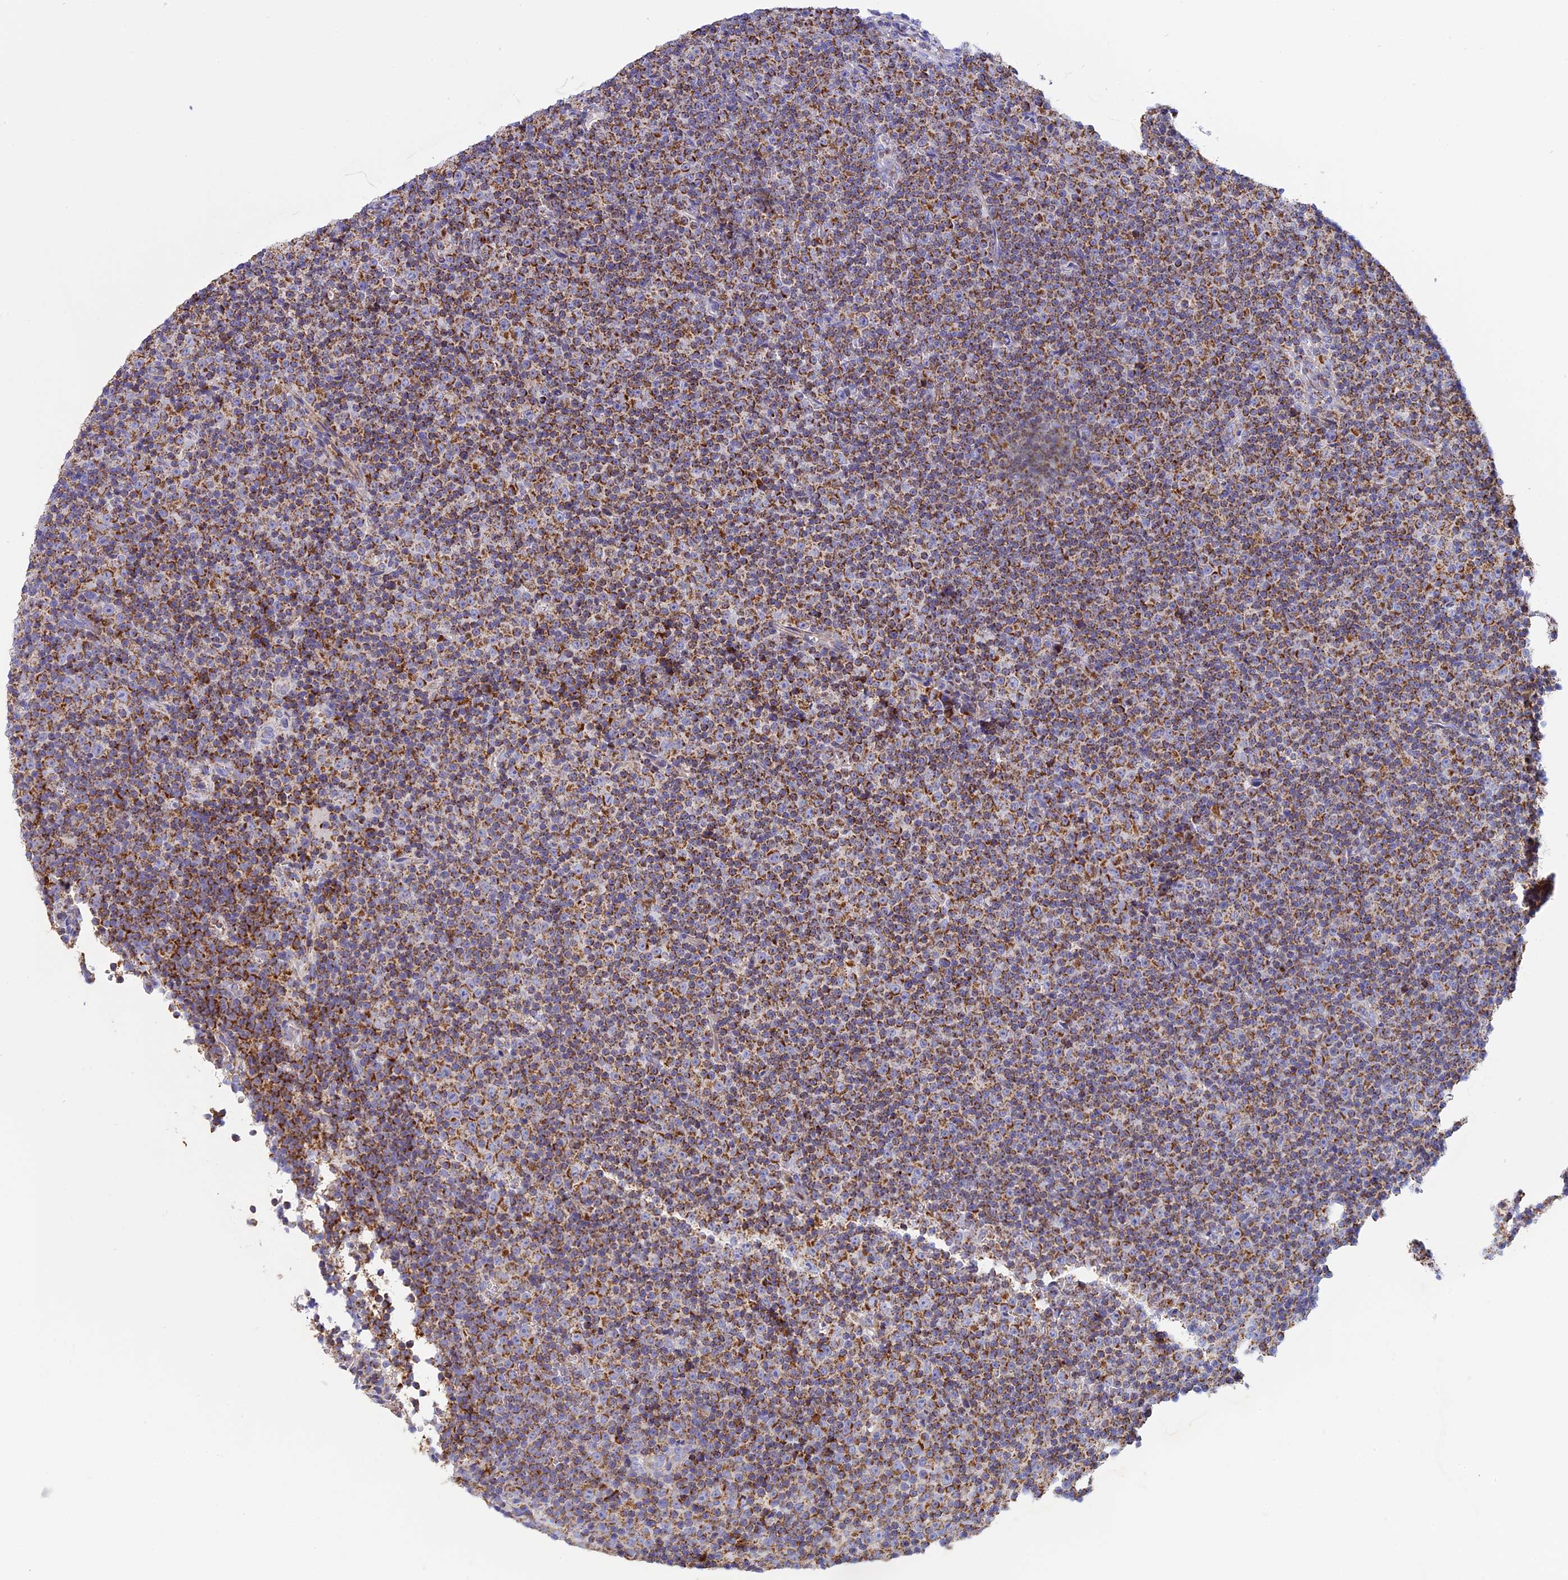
{"staining": {"intensity": "moderate", "quantity": ">75%", "location": "cytoplasmic/membranous"}, "tissue": "lymphoma", "cell_type": "Tumor cells", "image_type": "cancer", "snomed": [{"axis": "morphology", "description": "Malignant lymphoma, non-Hodgkin's type, Low grade"}, {"axis": "topography", "description": "Lymph node"}], "caption": "A brown stain labels moderate cytoplasmic/membranous expression of a protein in human lymphoma tumor cells.", "gene": "KCNG1", "patient": {"sex": "female", "age": 67}}